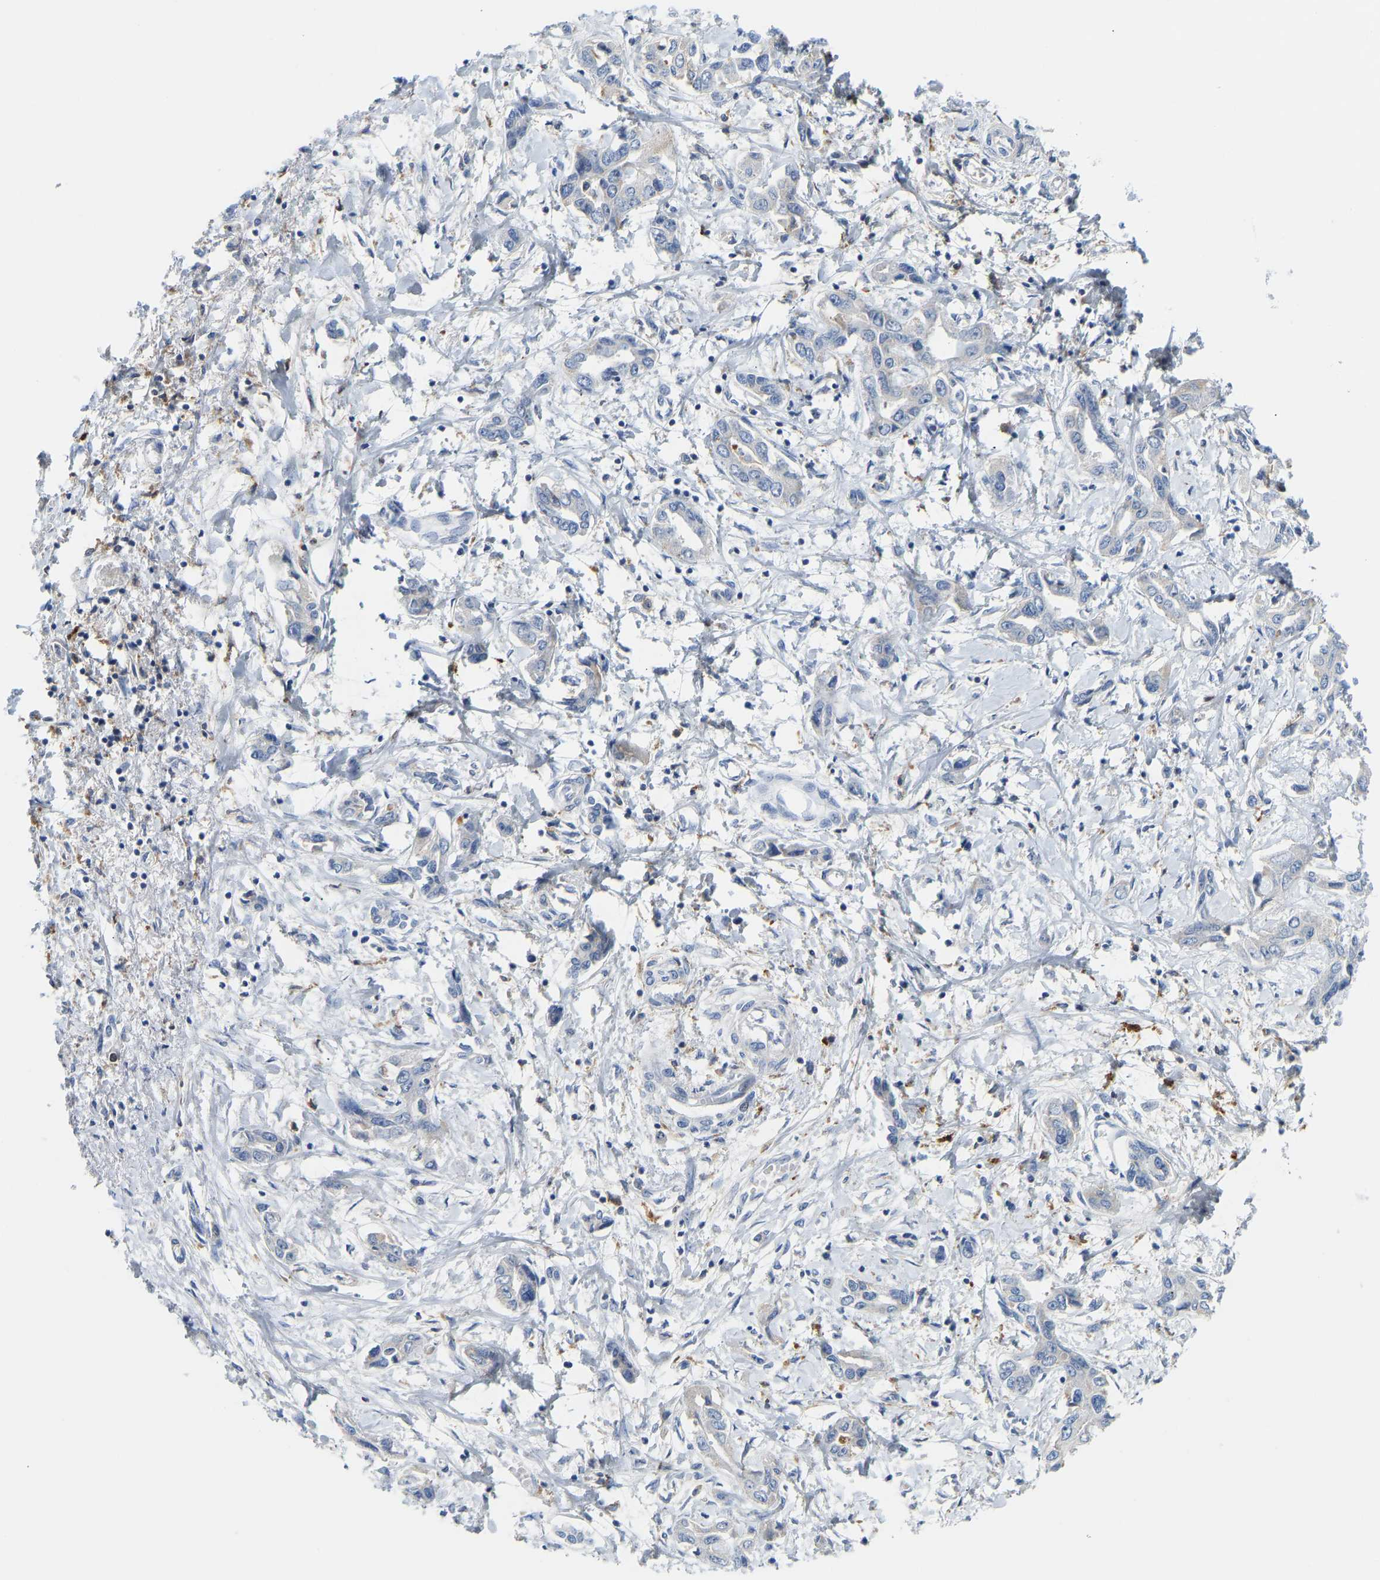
{"staining": {"intensity": "negative", "quantity": "none", "location": "none"}, "tissue": "liver cancer", "cell_type": "Tumor cells", "image_type": "cancer", "snomed": [{"axis": "morphology", "description": "Cholangiocarcinoma"}, {"axis": "topography", "description": "Liver"}], "caption": "A high-resolution photomicrograph shows immunohistochemistry staining of liver cholangiocarcinoma, which reveals no significant positivity in tumor cells. (Immunohistochemistry, brightfield microscopy, high magnification).", "gene": "ATP6V1E1", "patient": {"sex": "male", "age": 59}}